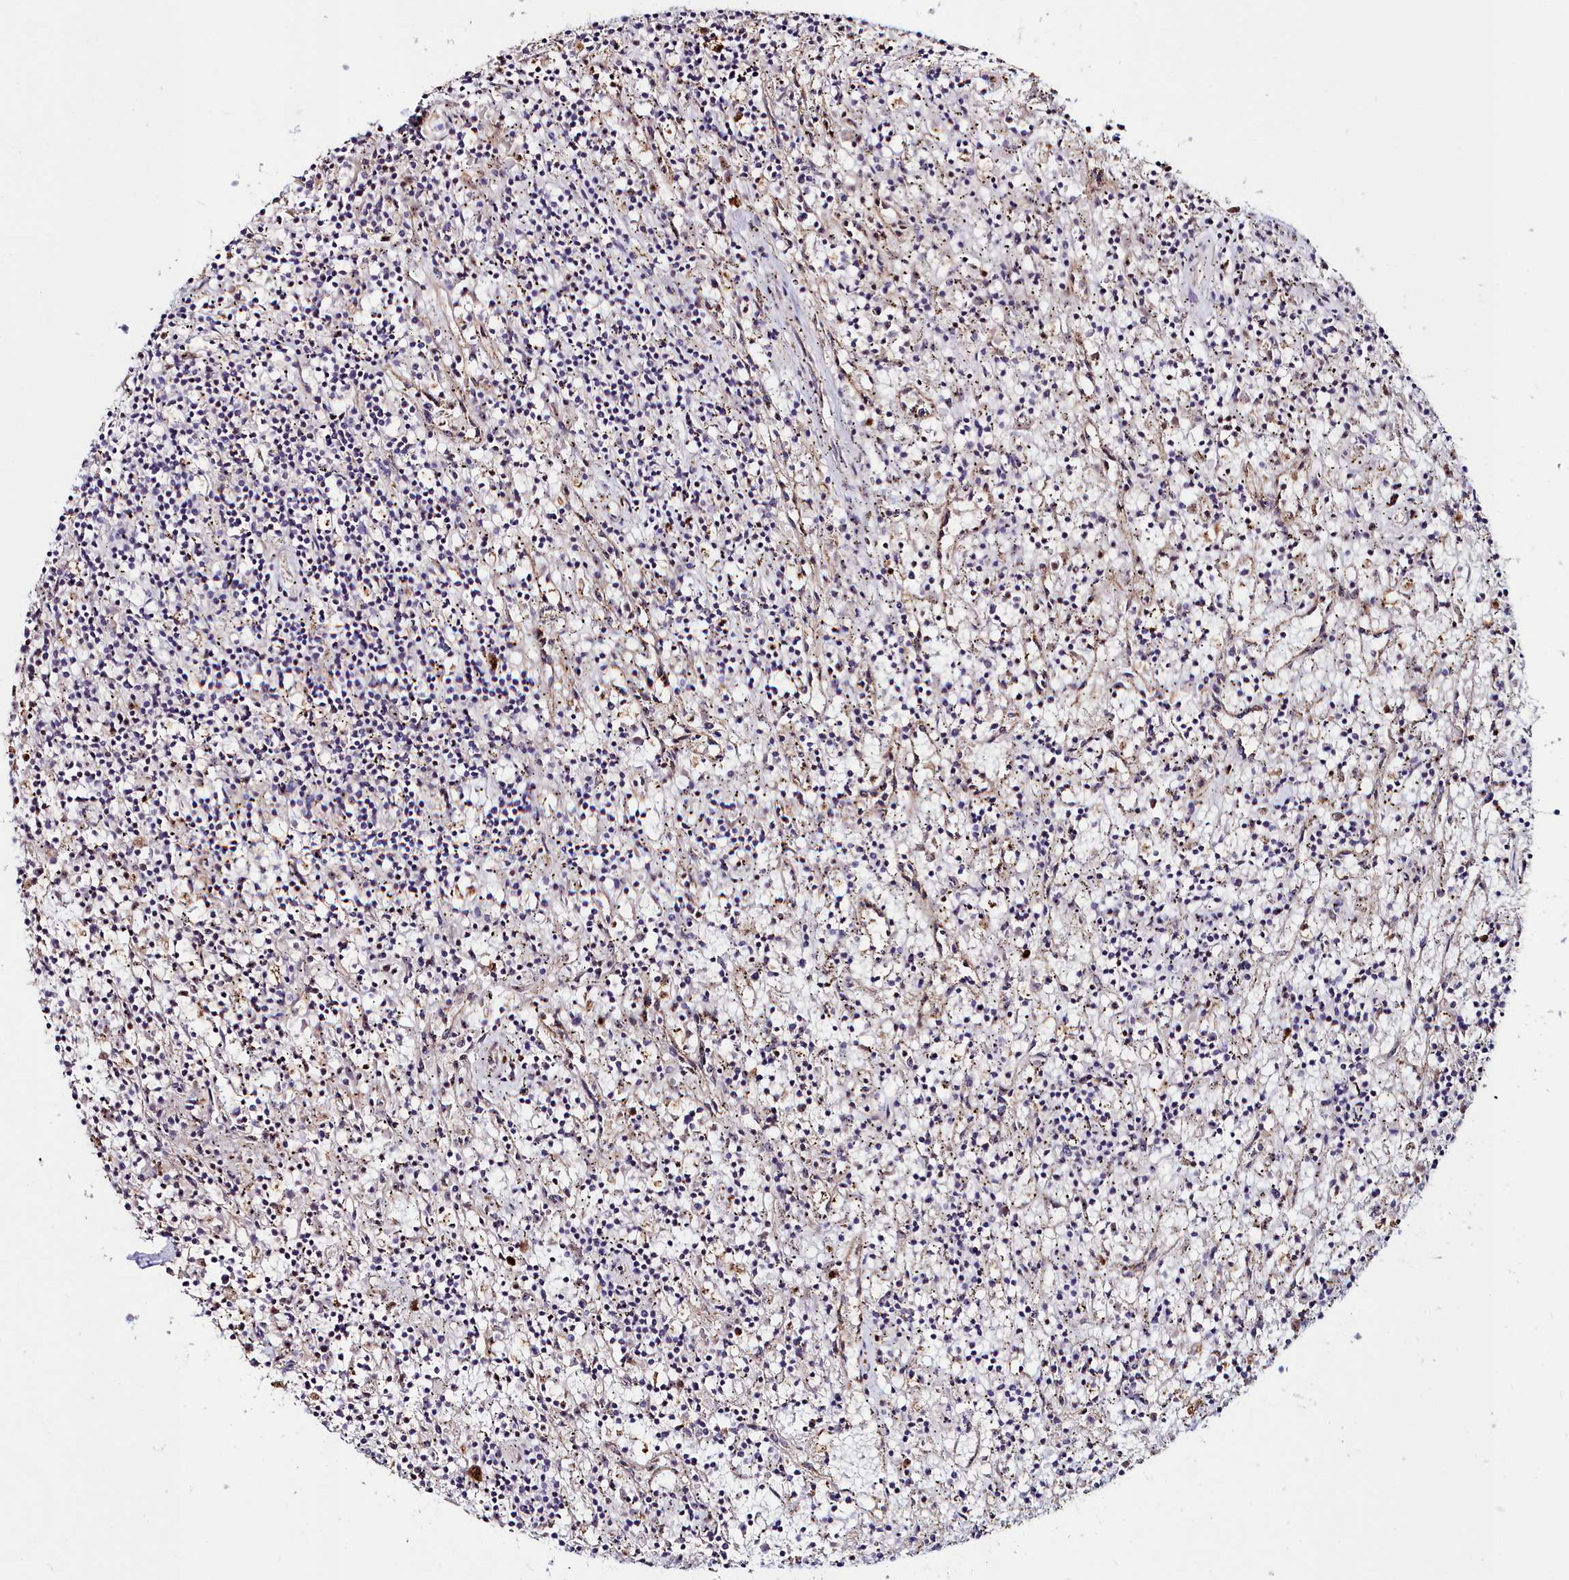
{"staining": {"intensity": "negative", "quantity": "none", "location": "none"}, "tissue": "lymphoma", "cell_type": "Tumor cells", "image_type": "cancer", "snomed": [{"axis": "morphology", "description": "Malignant lymphoma, non-Hodgkin's type, Low grade"}, {"axis": "topography", "description": "Spleen"}], "caption": "DAB immunohistochemical staining of human lymphoma displays no significant positivity in tumor cells.", "gene": "AMBRA1", "patient": {"sex": "male", "age": 76}}